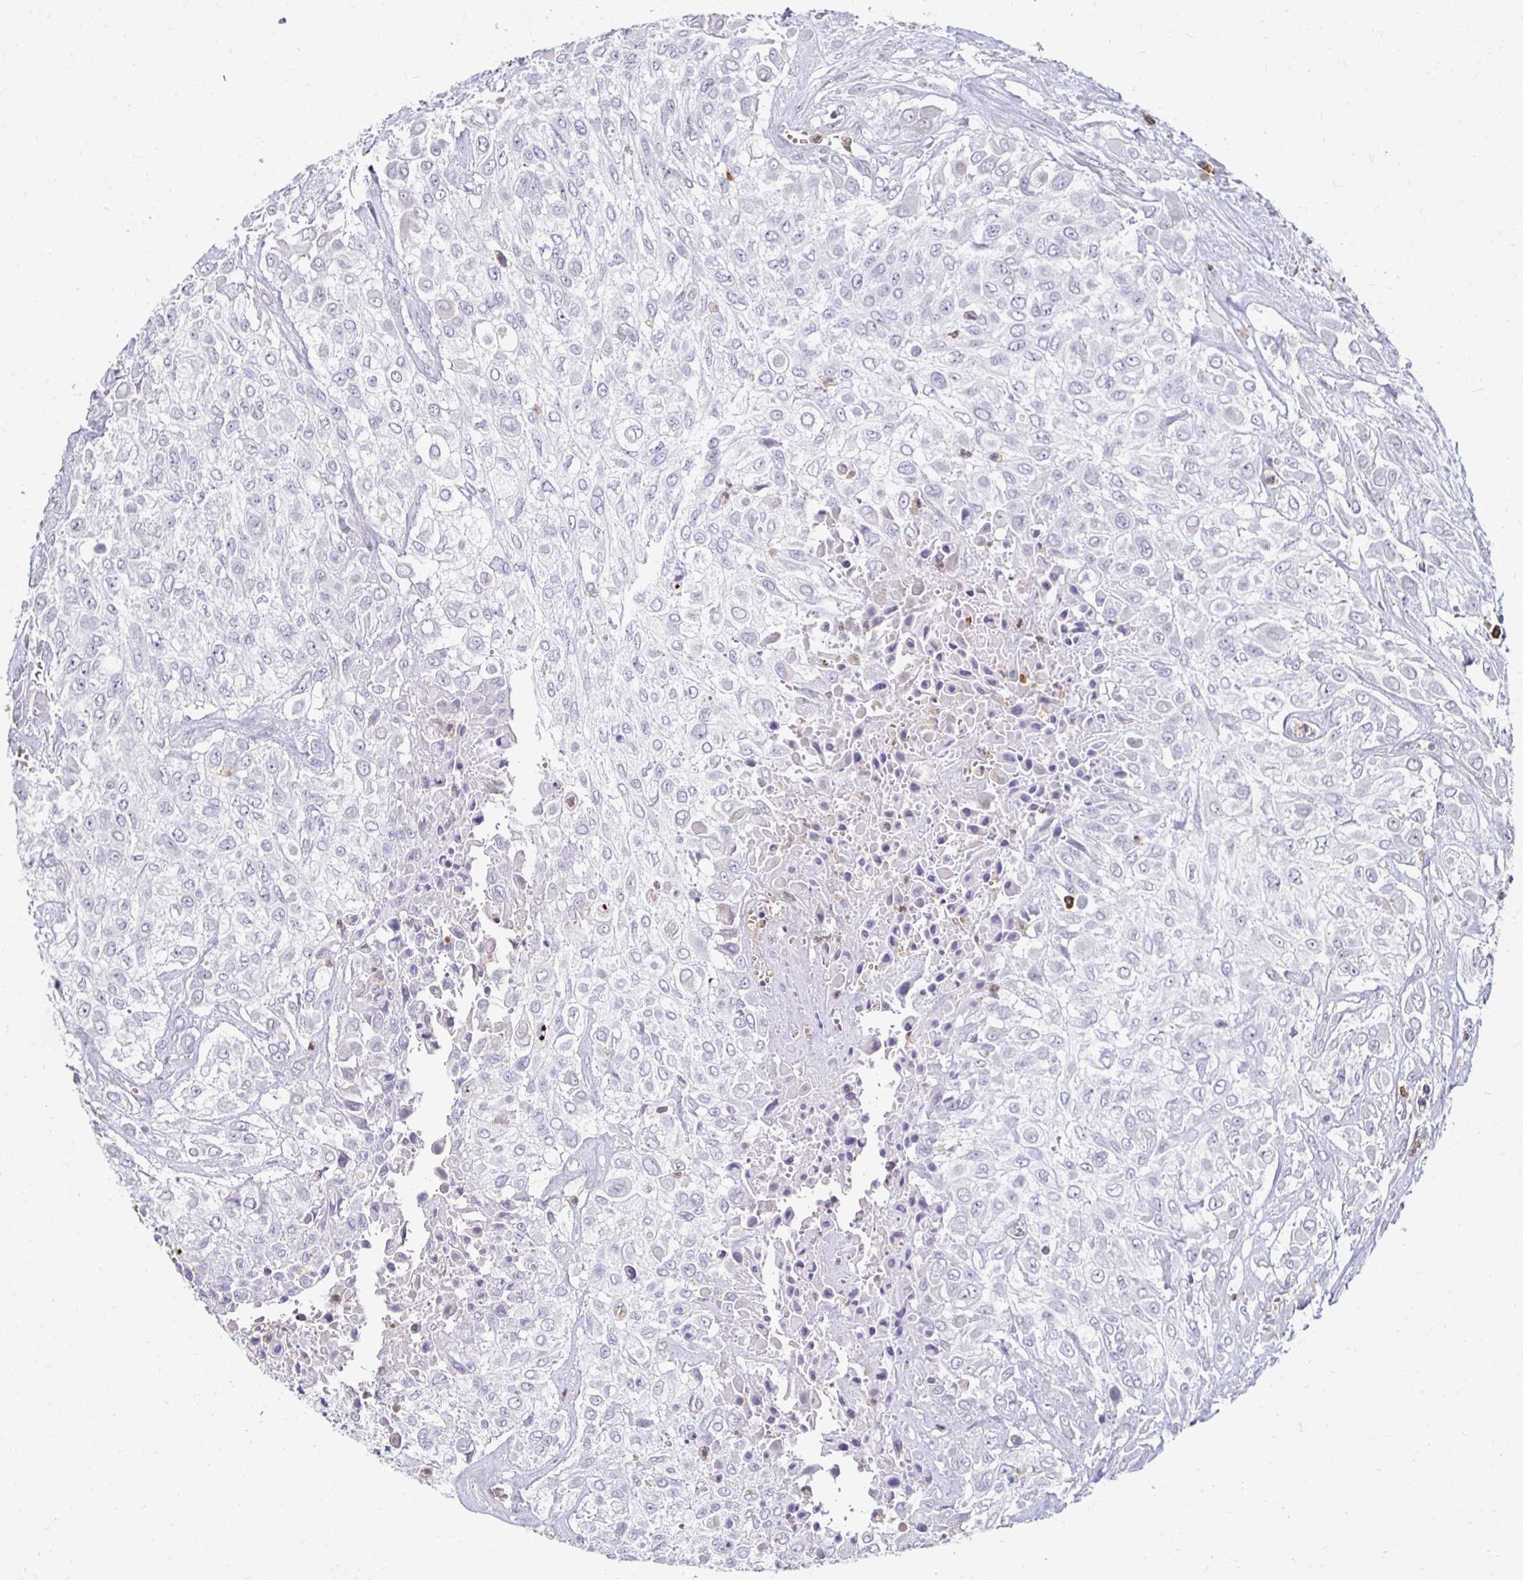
{"staining": {"intensity": "negative", "quantity": "none", "location": "none"}, "tissue": "urothelial cancer", "cell_type": "Tumor cells", "image_type": "cancer", "snomed": [{"axis": "morphology", "description": "Urothelial carcinoma, High grade"}, {"axis": "topography", "description": "Urinary bladder"}], "caption": "Tumor cells show no significant expression in urothelial cancer.", "gene": "GK2", "patient": {"sex": "male", "age": 57}}